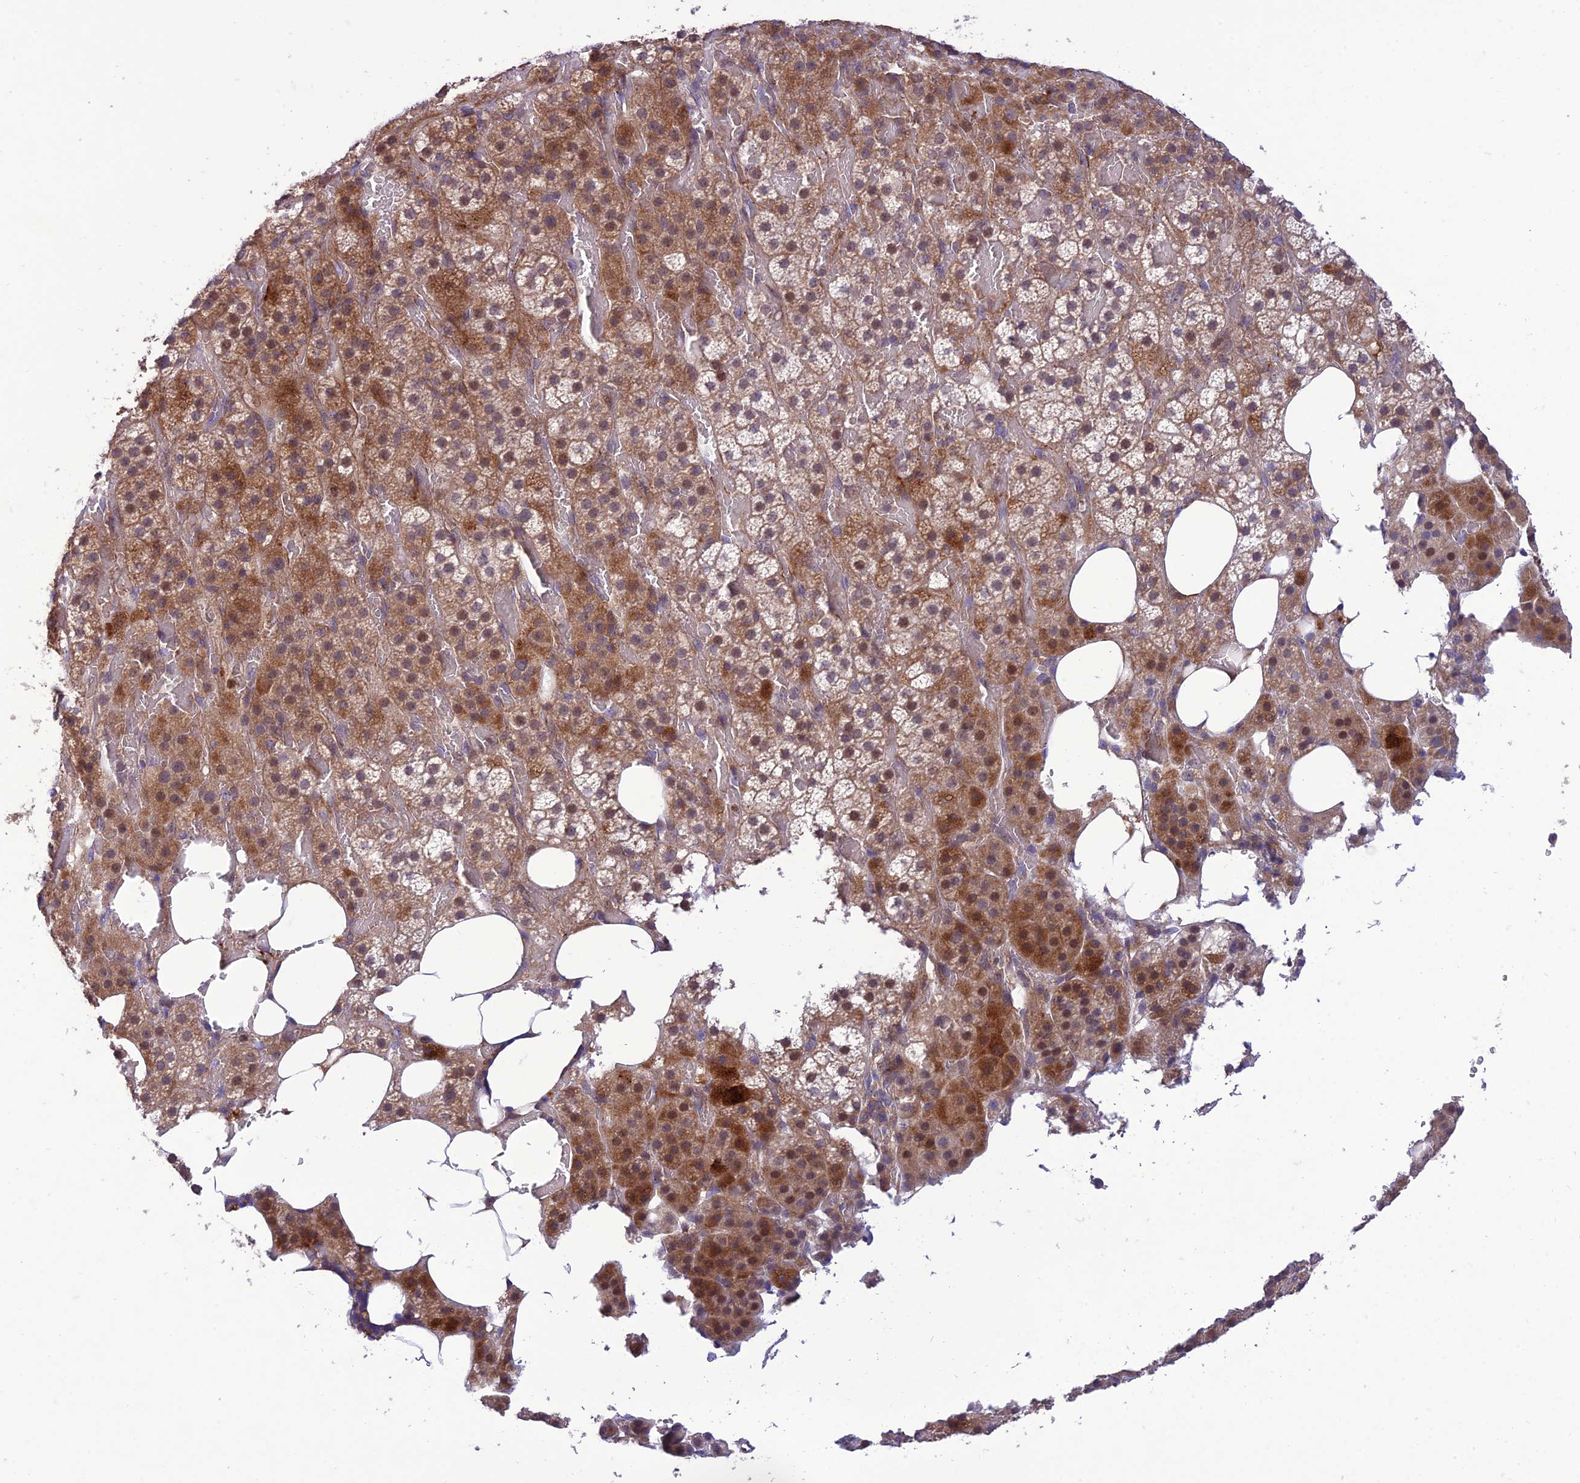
{"staining": {"intensity": "strong", "quantity": "25%-75%", "location": "cytoplasmic/membranous"}, "tissue": "adrenal gland", "cell_type": "Glandular cells", "image_type": "normal", "snomed": [{"axis": "morphology", "description": "Normal tissue, NOS"}, {"axis": "topography", "description": "Adrenal gland"}], "caption": "Immunohistochemical staining of unremarkable human adrenal gland exhibits 25%-75% levels of strong cytoplasmic/membranous protein staining in about 25%-75% of glandular cells. (DAB = brown stain, brightfield microscopy at high magnification).", "gene": "IRAK3", "patient": {"sex": "female", "age": 59}}